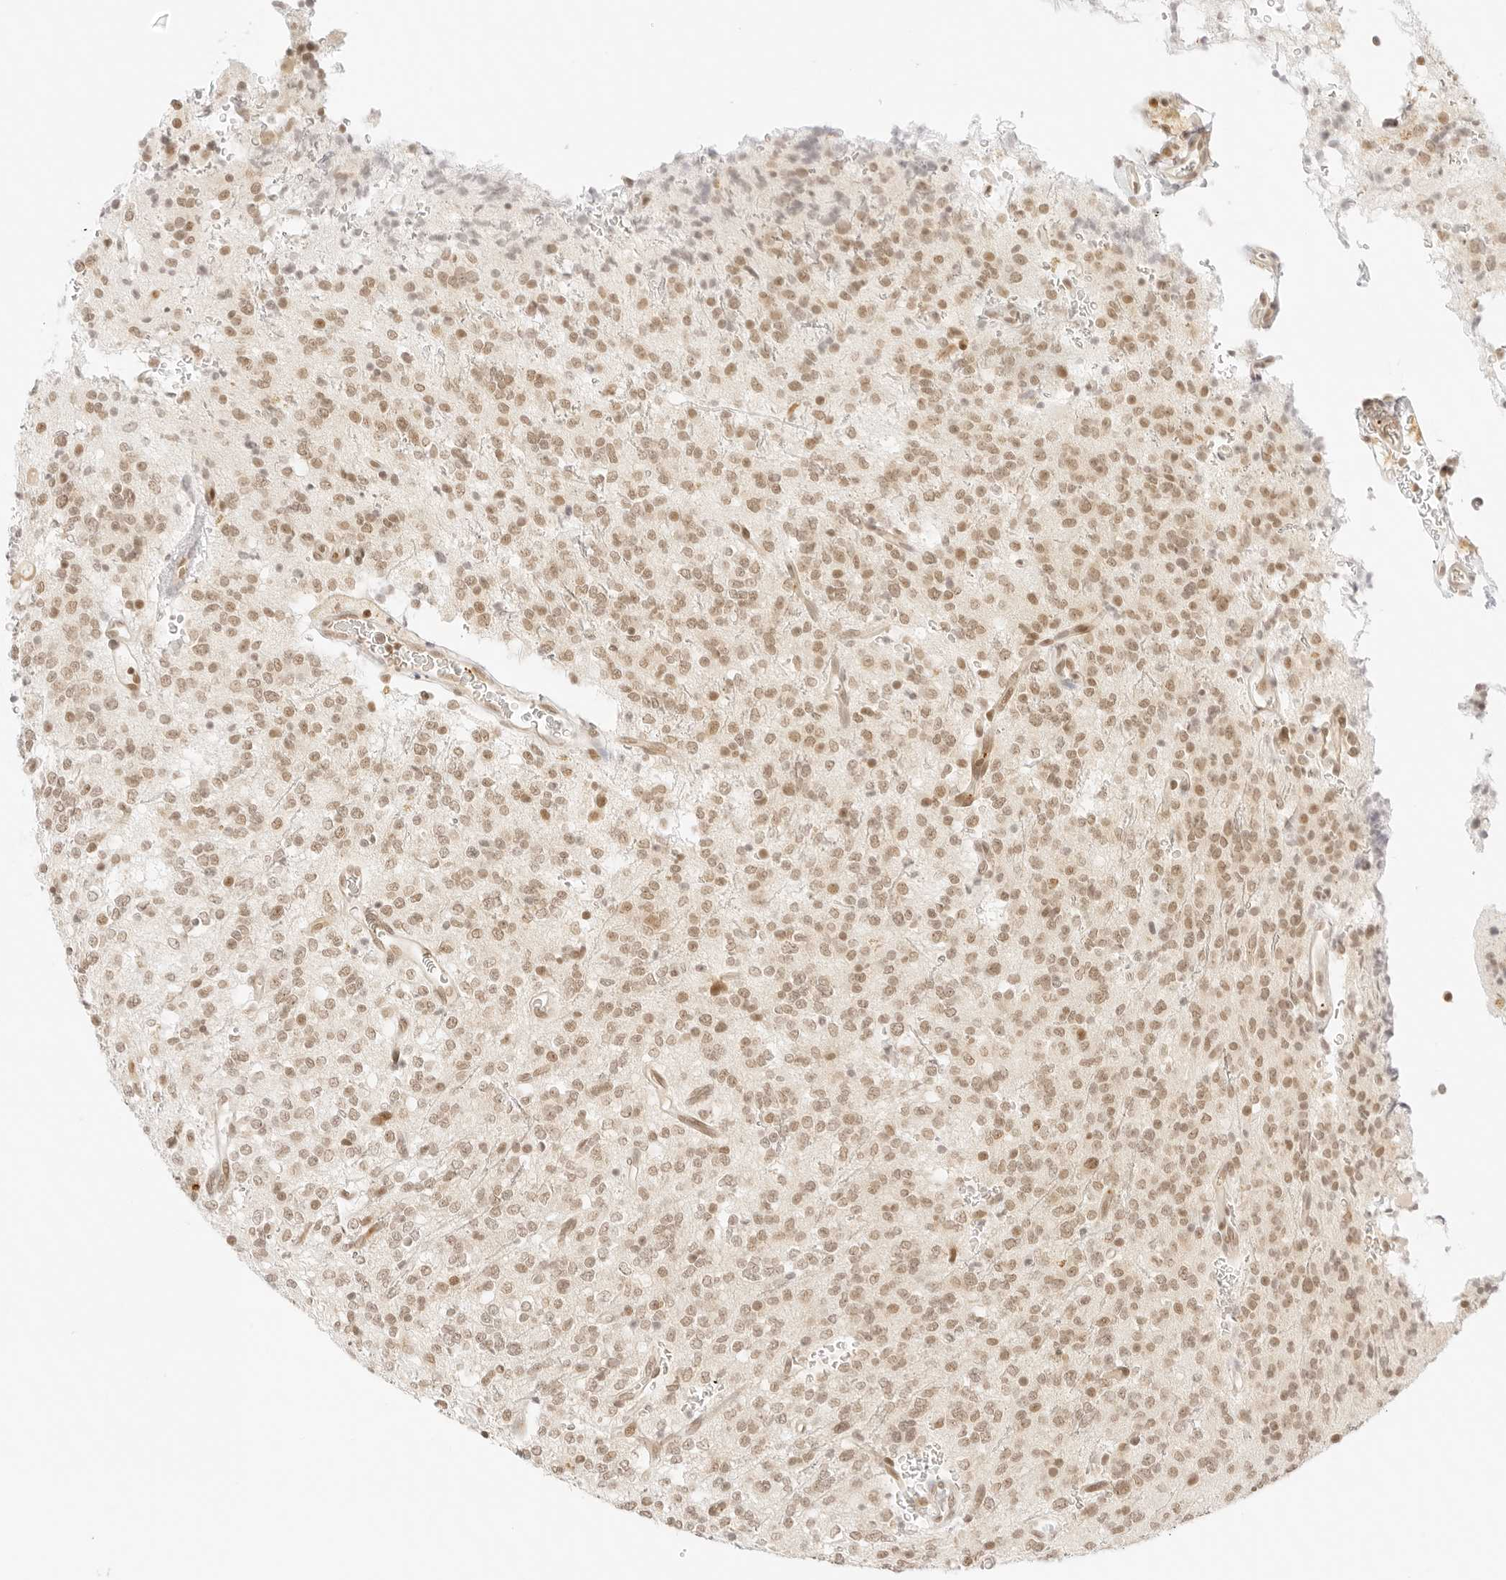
{"staining": {"intensity": "moderate", "quantity": ">75%", "location": "nuclear"}, "tissue": "glioma", "cell_type": "Tumor cells", "image_type": "cancer", "snomed": [{"axis": "morphology", "description": "Glioma, malignant, High grade"}, {"axis": "topography", "description": "Brain"}], "caption": "IHC photomicrograph of human malignant glioma (high-grade) stained for a protein (brown), which shows medium levels of moderate nuclear expression in about >75% of tumor cells.", "gene": "GNAS", "patient": {"sex": "male", "age": 34}}